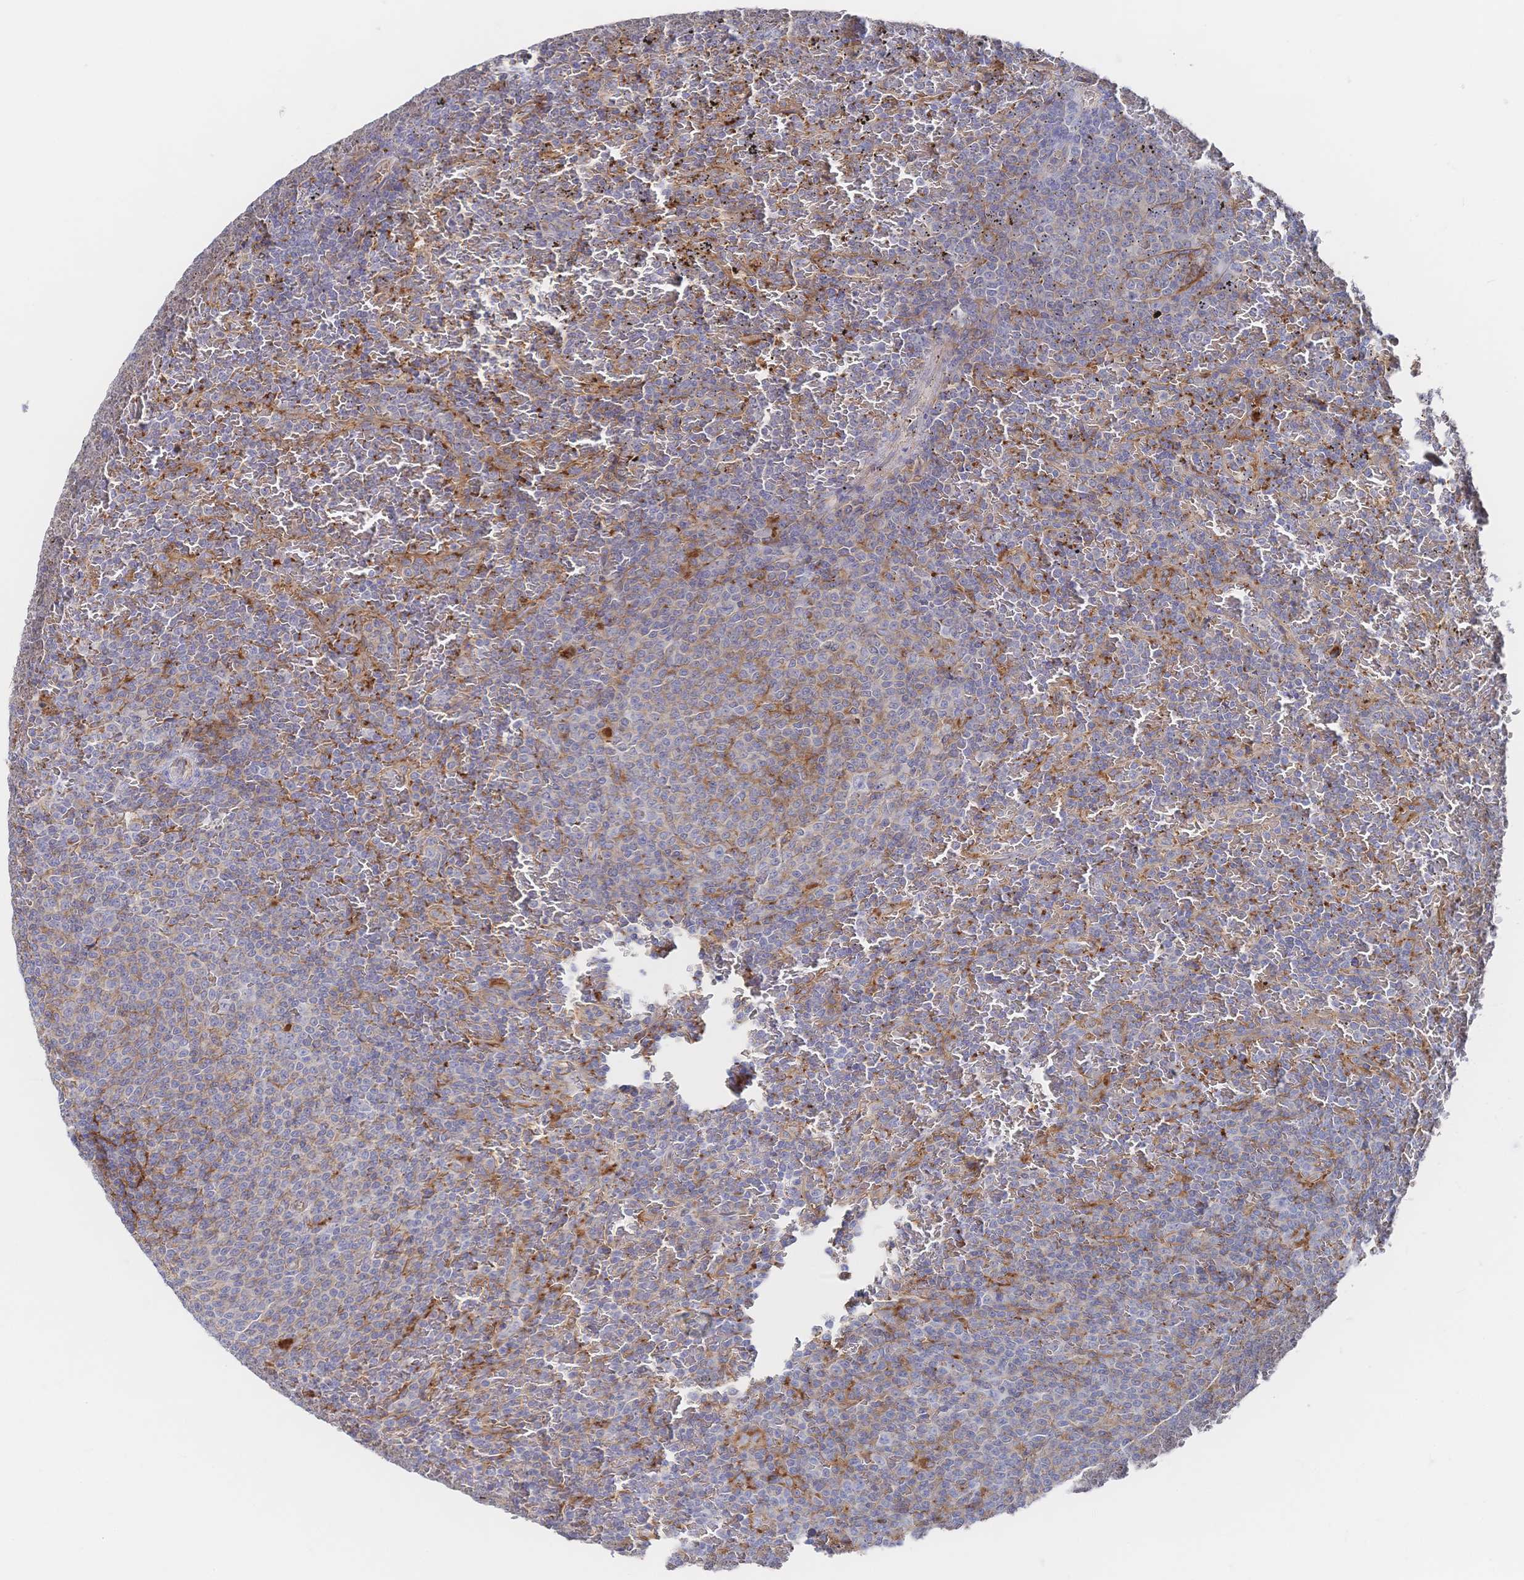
{"staining": {"intensity": "weak", "quantity": "<25%", "location": "cytoplasmic/membranous"}, "tissue": "lymphoma", "cell_type": "Tumor cells", "image_type": "cancer", "snomed": [{"axis": "morphology", "description": "Malignant lymphoma, non-Hodgkin's type, Low grade"}, {"axis": "topography", "description": "Spleen"}], "caption": "Protein analysis of low-grade malignant lymphoma, non-Hodgkin's type demonstrates no significant positivity in tumor cells. (Stains: DAB immunohistochemistry with hematoxylin counter stain, Microscopy: brightfield microscopy at high magnification).", "gene": "F11R", "patient": {"sex": "female", "age": 77}}